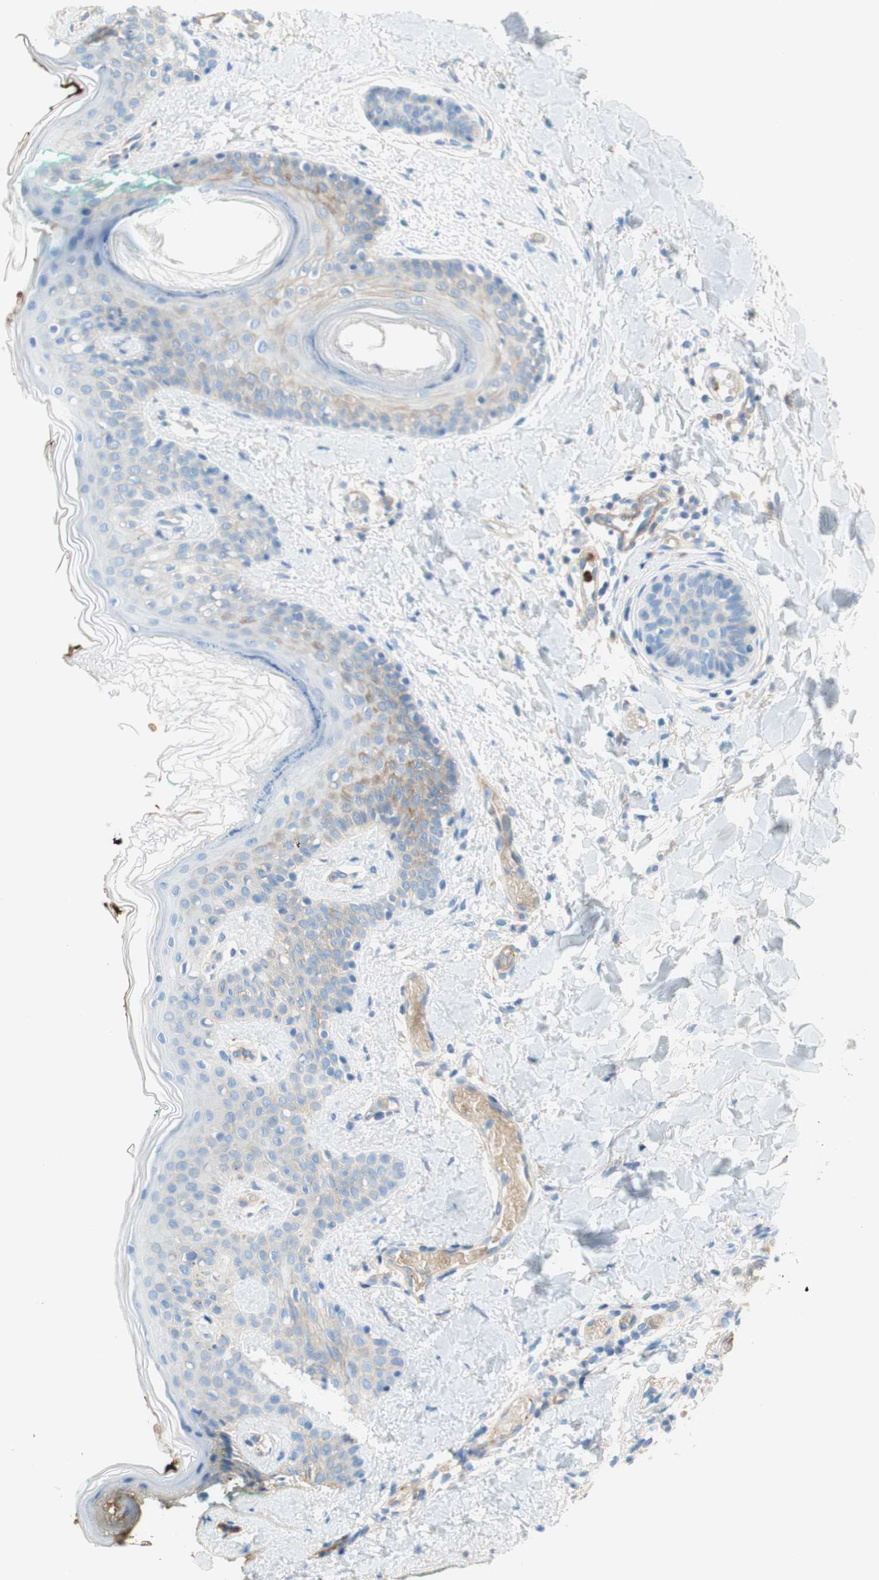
{"staining": {"intensity": "negative", "quantity": "none", "location": "none"}, "tissue": "skin", "cell_type": "Fibroblasts", "image_type": "normal", "snomed": [{"axis": "morphology", "description": "Normal tissue, NOS"}, {"axis": "topography", "description": "Skin"}], "caption": "A high-resolution histopathology image shows IHC staining of unremarkable skin, which demonstrates no significant staining in fibroblasts. (DAB immunohistochemistry (IHC) visualized using brightfield microscopy, high magnification).", "gene": "STOM", "patient": {"sex": "male", "age": 16}}